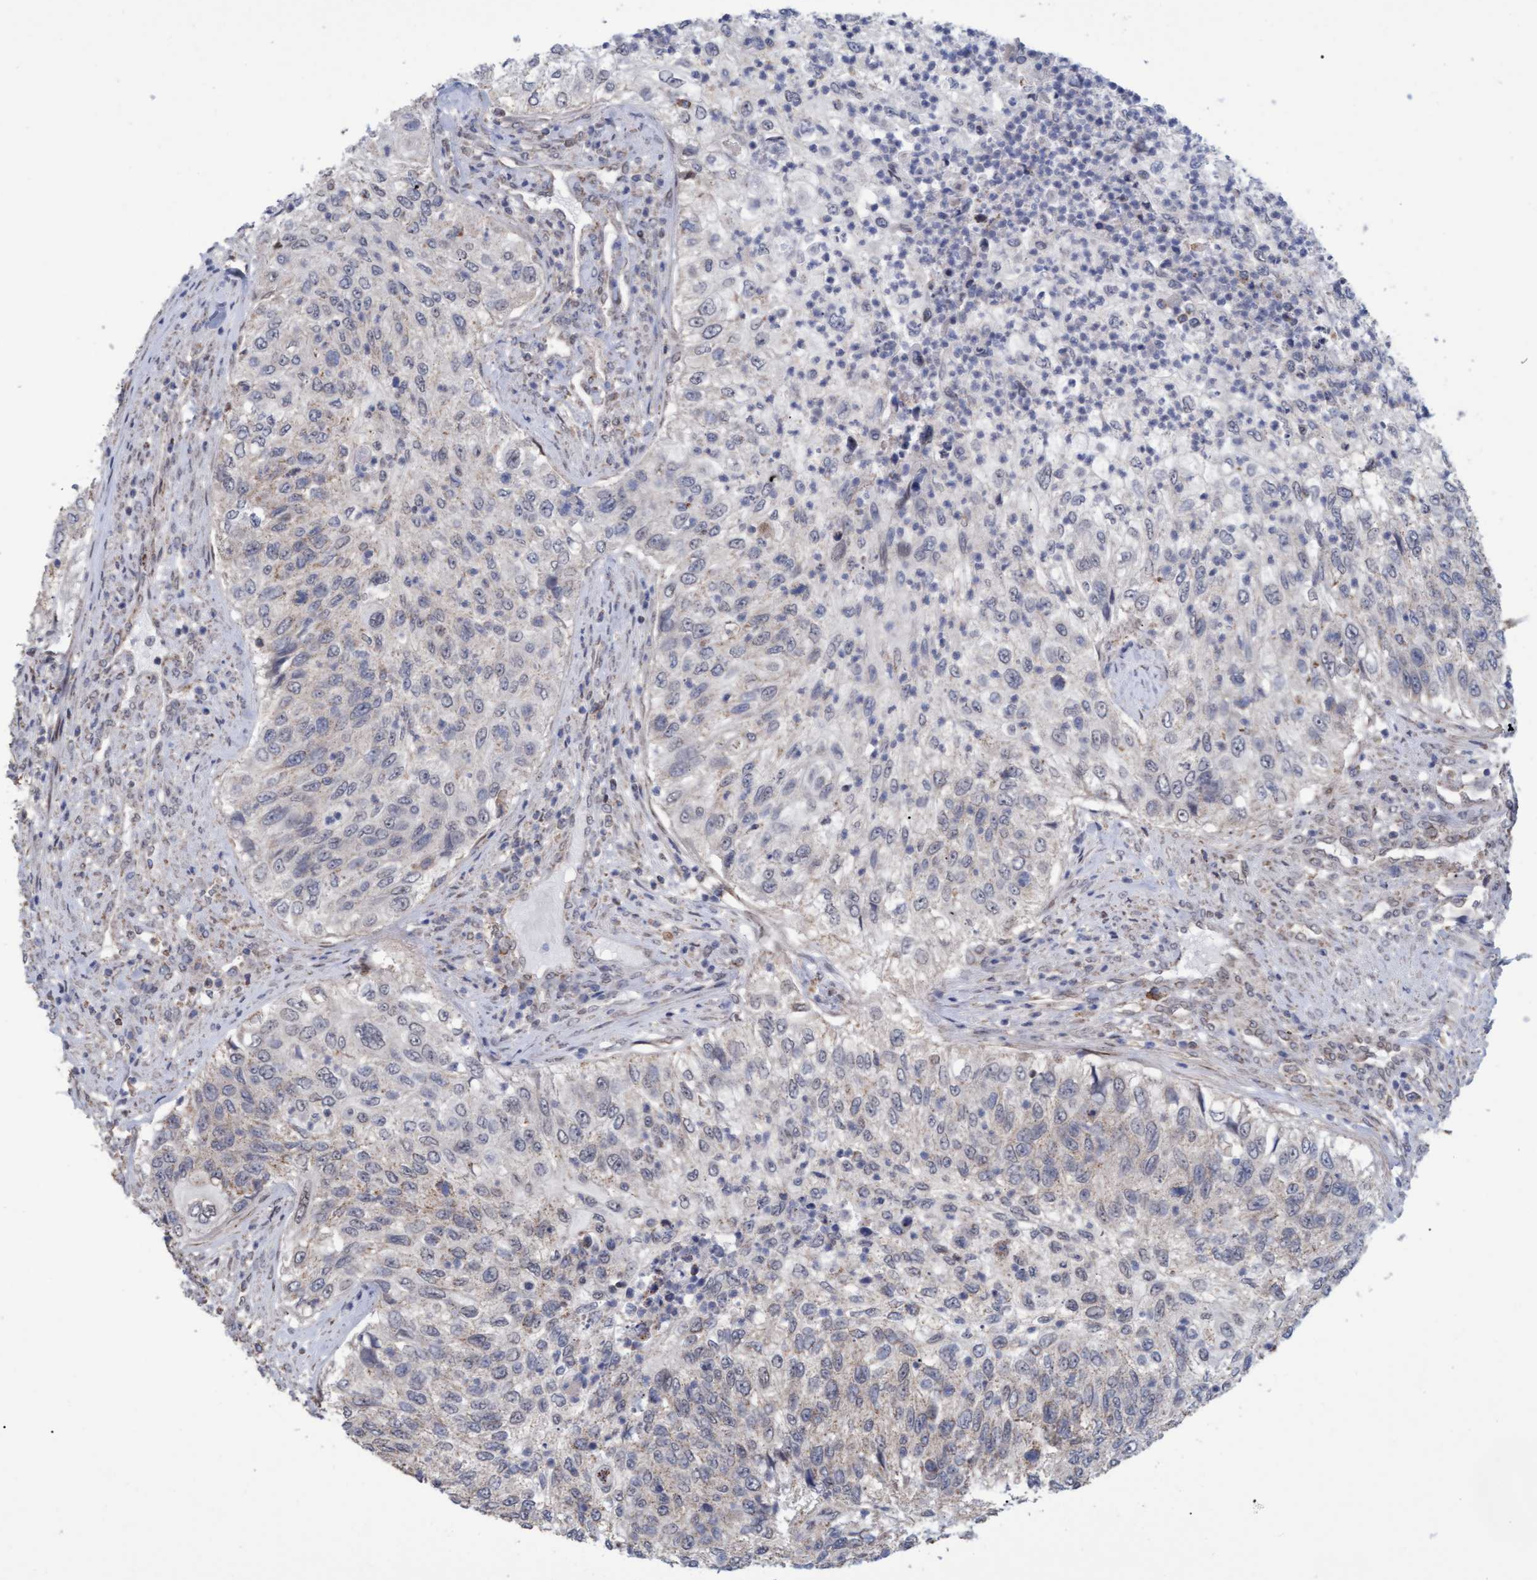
{"staining": {"intensity": "weak", "quantity": "<25%", "location": "cytoplasmic/membranous"}, "tissue": "urothelial cancer", "cell_type": "Tumor cells", "image_type": "cancer", "snomed": [{"axis": "morphology", "description": "Urothelial carcinoma, High grade"}, {"axis": "topography", "description": "Urinary bladder"}], "caption": "DAB immunohistochemical staining of human urothelial cancer reveals no significant positivity in tumor cells.", "gene": "MGLL", "patient": {"sex": "female", "age": 60}}